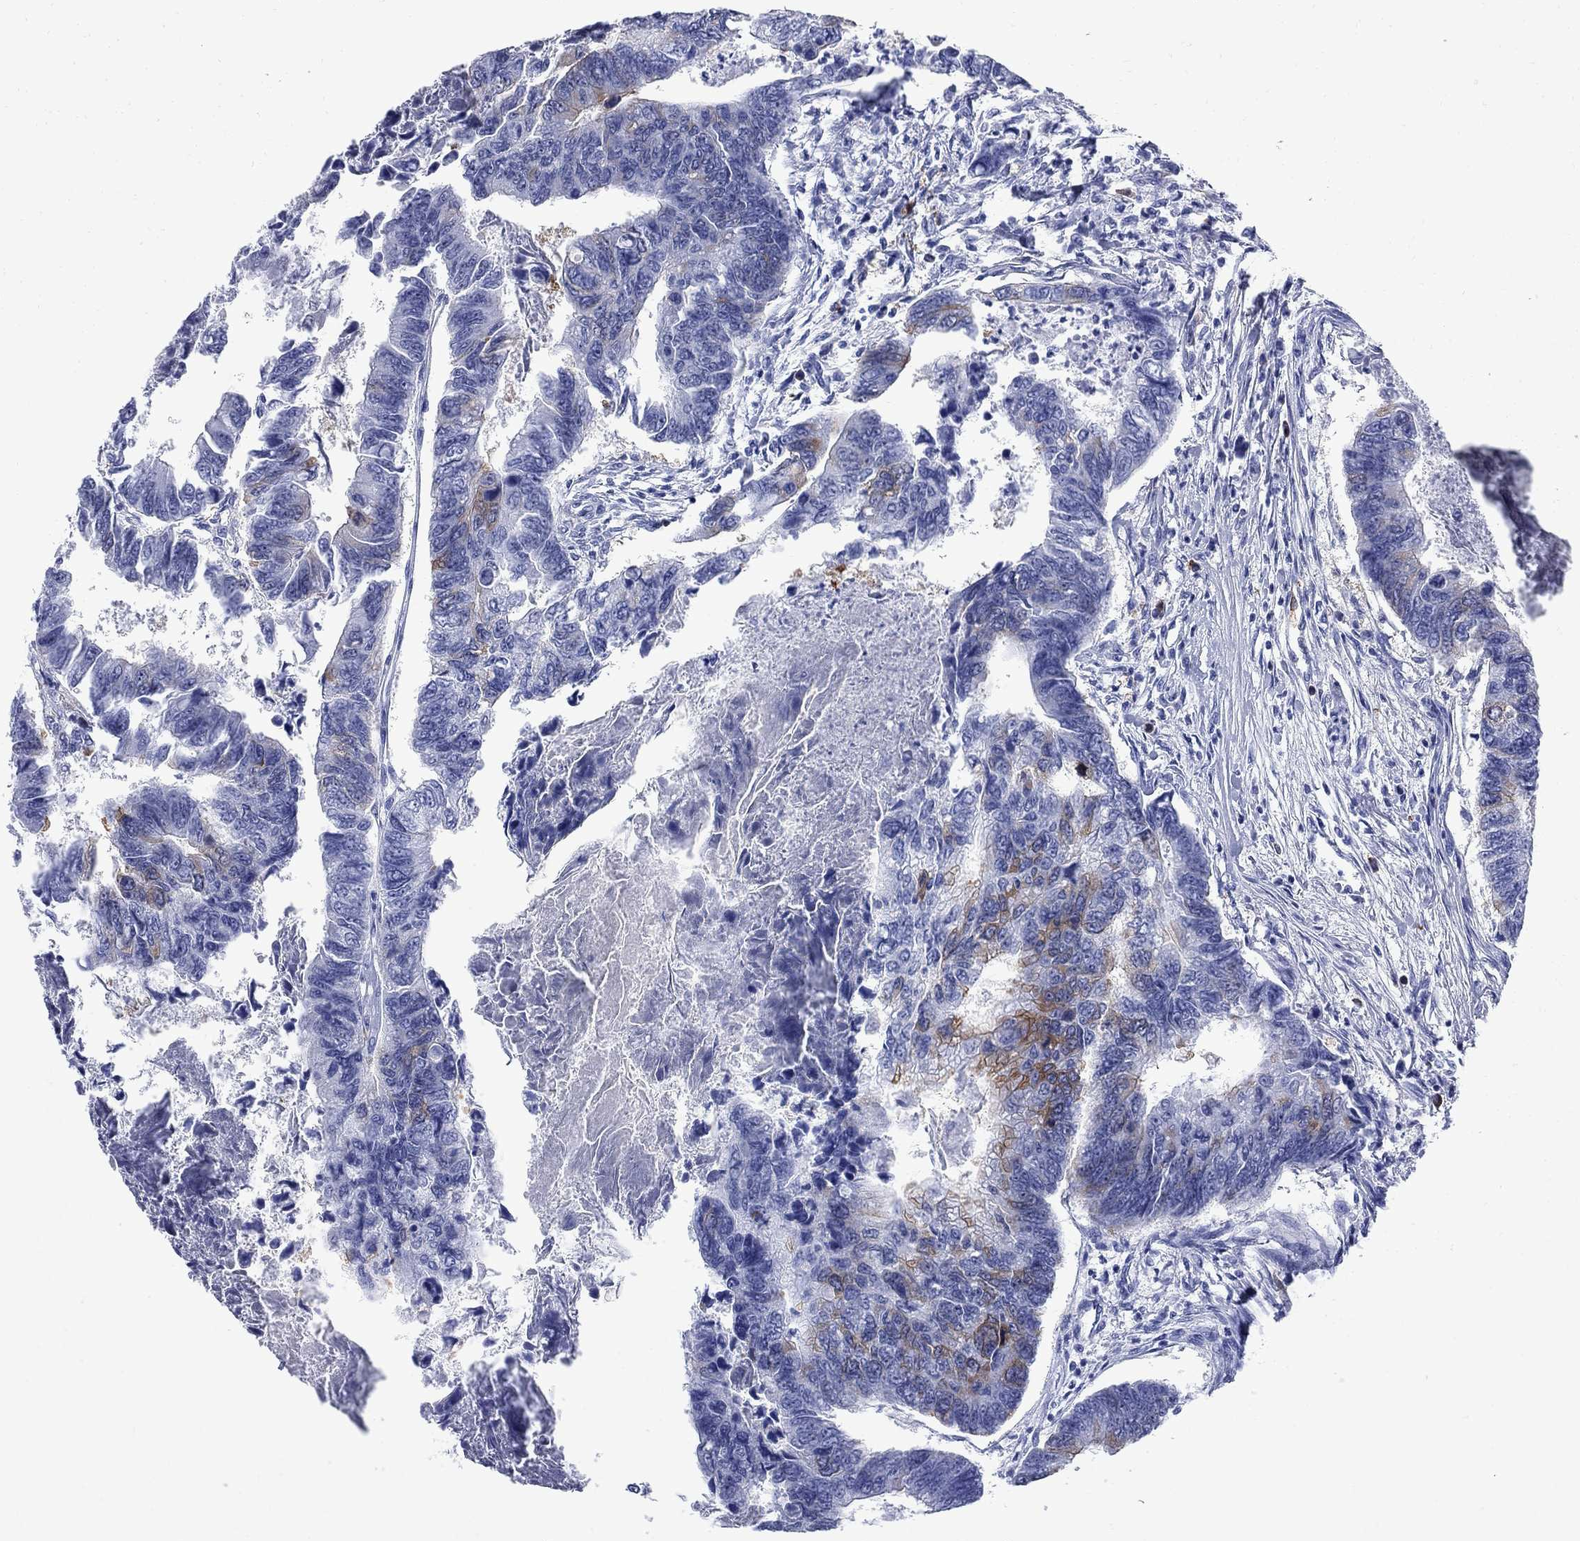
{"staining": {"intensity": "moderate", "quantity": "<25%", "location": "cytoplasmic/membranous"}, "tissue": "colorectal cancer", "cell_type": "Tumor cells", "image_type": "cancer", "snomed": [{"axis": "morphology", "description": "Adenocarcinoma, NOS"}, {"axis": "topography", "description": "Colon"}], "caption": "Immunohistochemistry (IHC) of human colorectal cancer reveals low levels of moderate cytoplasmic/membranous expression in approximately <25% of tumor cells.", "gene": "TACC3", "patient": {"sex": "female", "age": 65}}